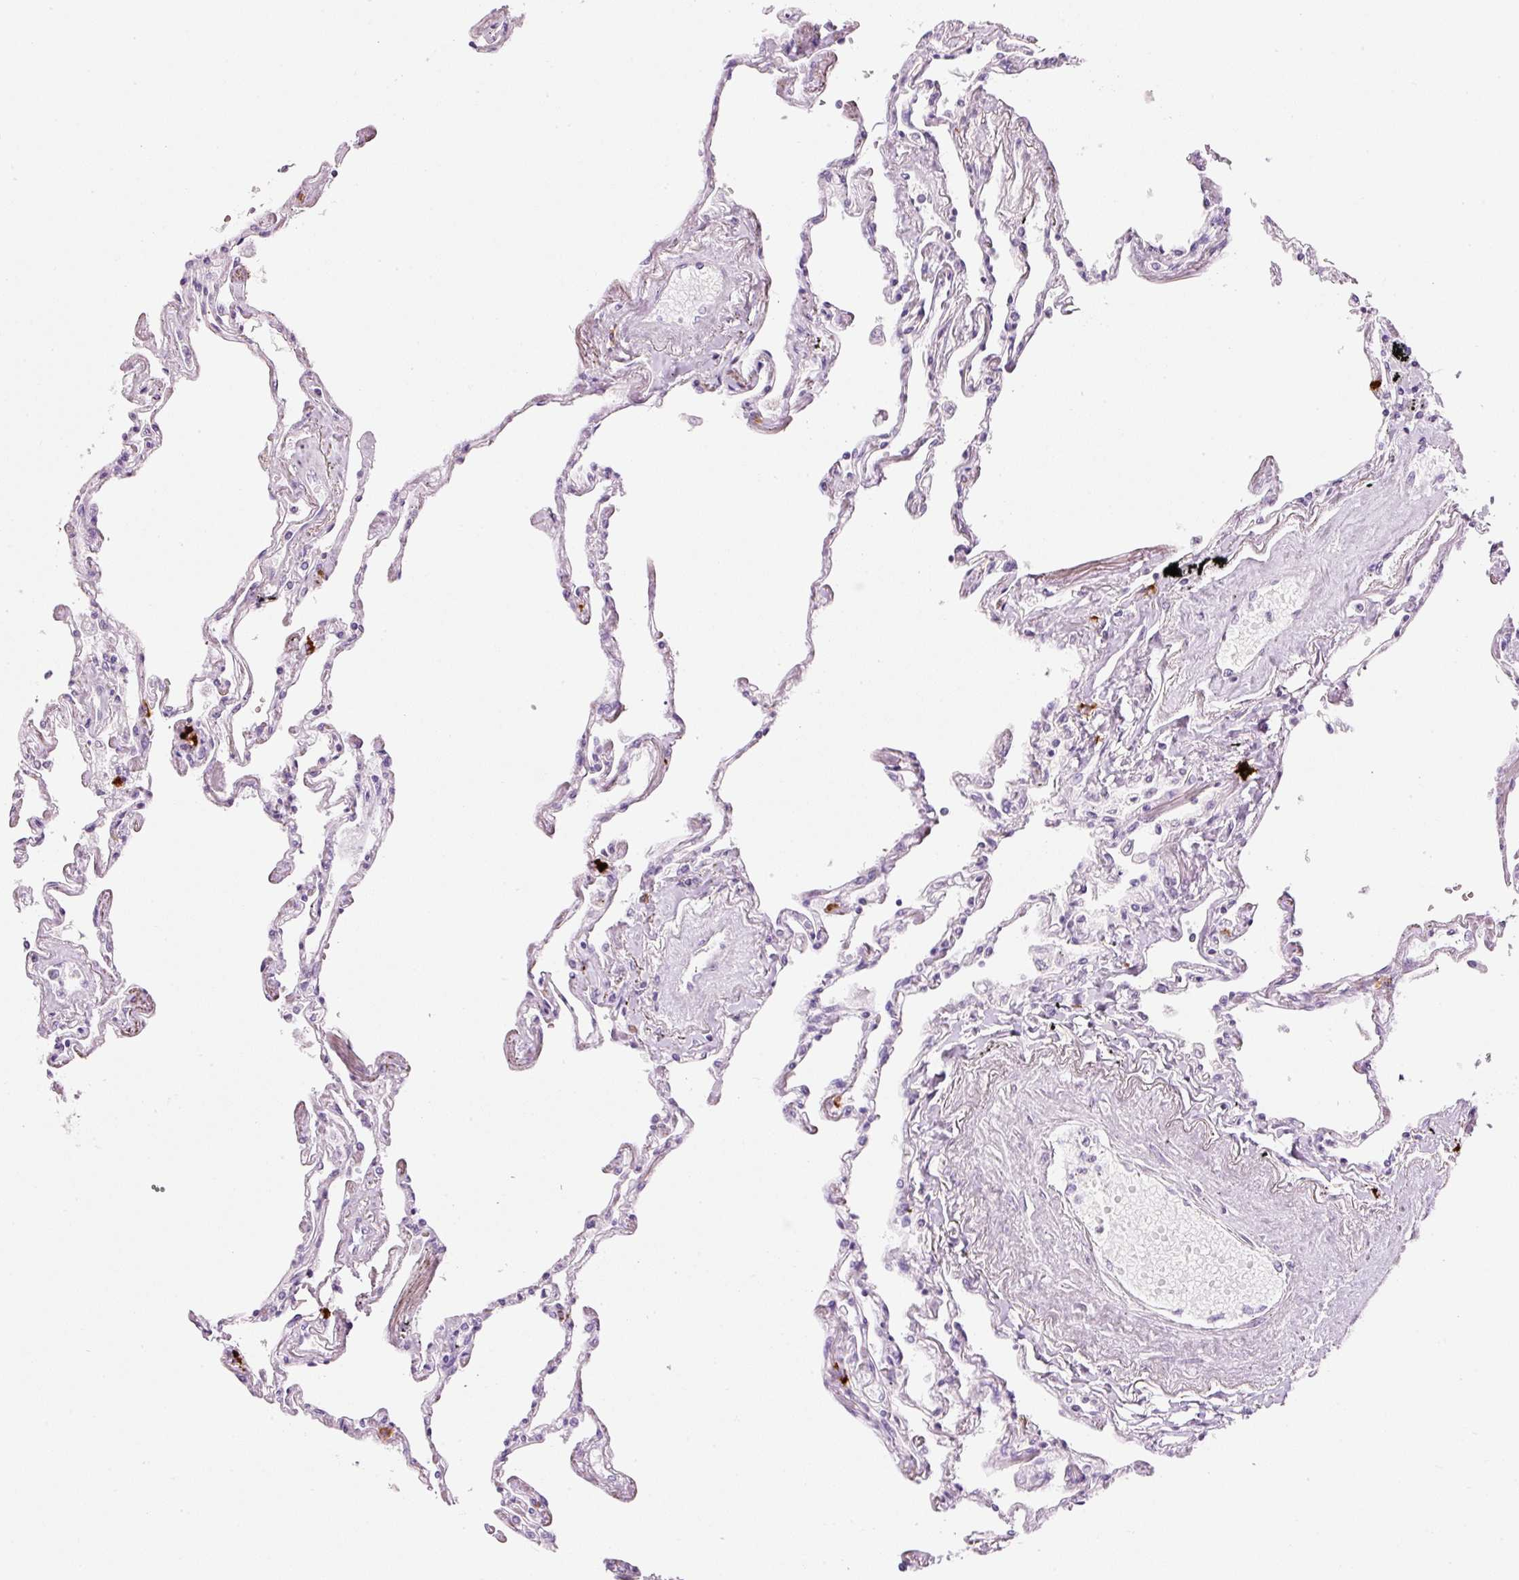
{"staining": {"intensity": "negative", "quantity": "none", "location": "none"}, "tissue": "lung", "cell_type": "Alveolar cells", "image_type": "normal", "snomed": [{"axis": "morphology", "description": "Normal tissue, NOS"}, {"axis": "topography", "description": "Lung"}], "caption": "Immunohistochemistry (IHC) image of benign human lung stained for a protein (brown), which shows no positivity in alveolar cells.", "gene": "CMA1", "patient": {"sex": "female", "age": 67}}